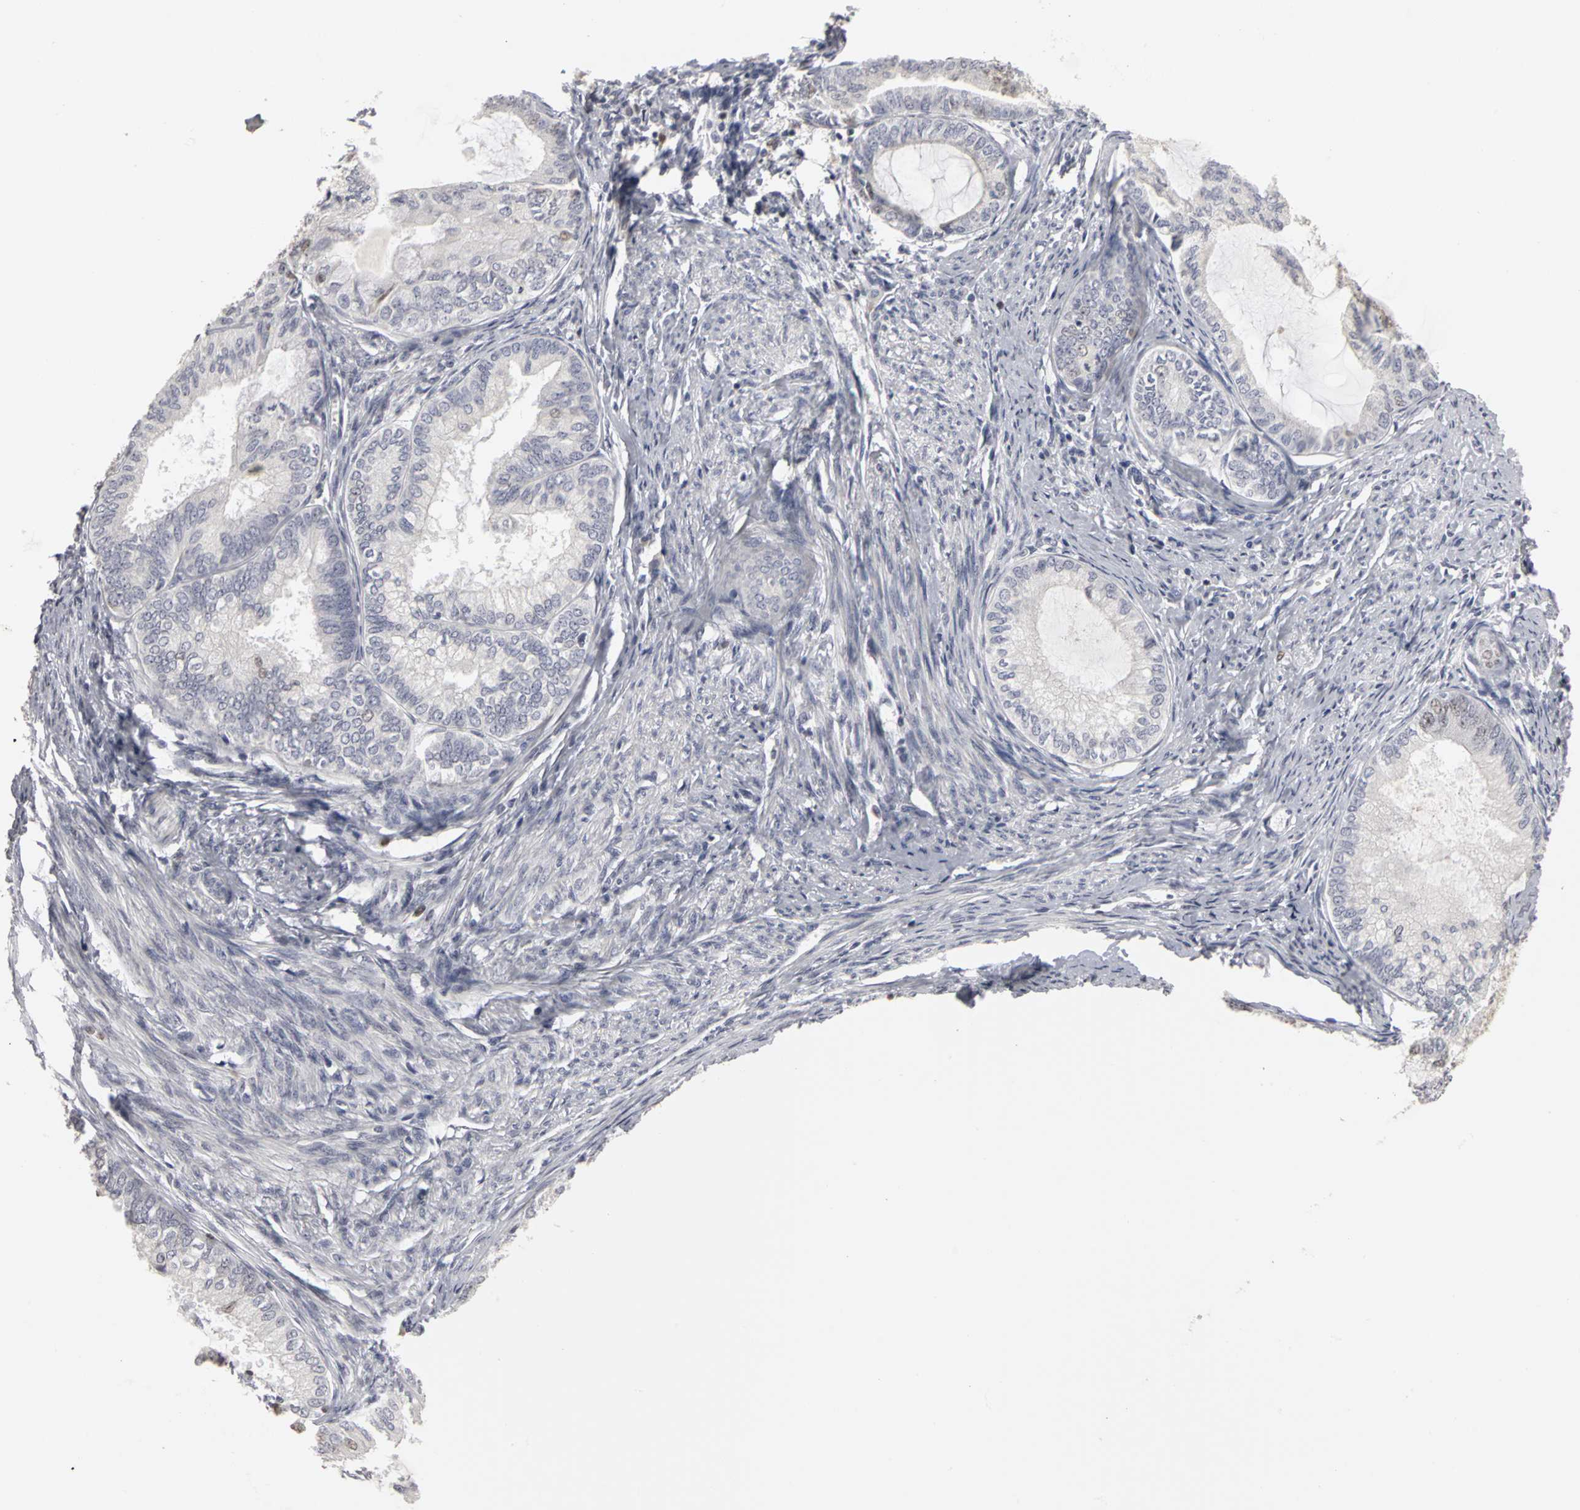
{"staining": {"intensity": "negative", "quantity": "none", "location": "none"}, "tissue": "endometrial cancer", "cell_type": "Tumor cells", "image_type": "cancer", "snomed": [{"axis": "morphology", "description": "Adenocarcinoma, NOS"}, {"axis": "topography", "description": "Endometrium"}], "caption": "Human adenocarcinoma (endometrial) stained for a protein using immunohistochemistry reveals no expression in tumor cells.", "gene": "MCM6", "patient": {"sex": "female", "age": 86}}